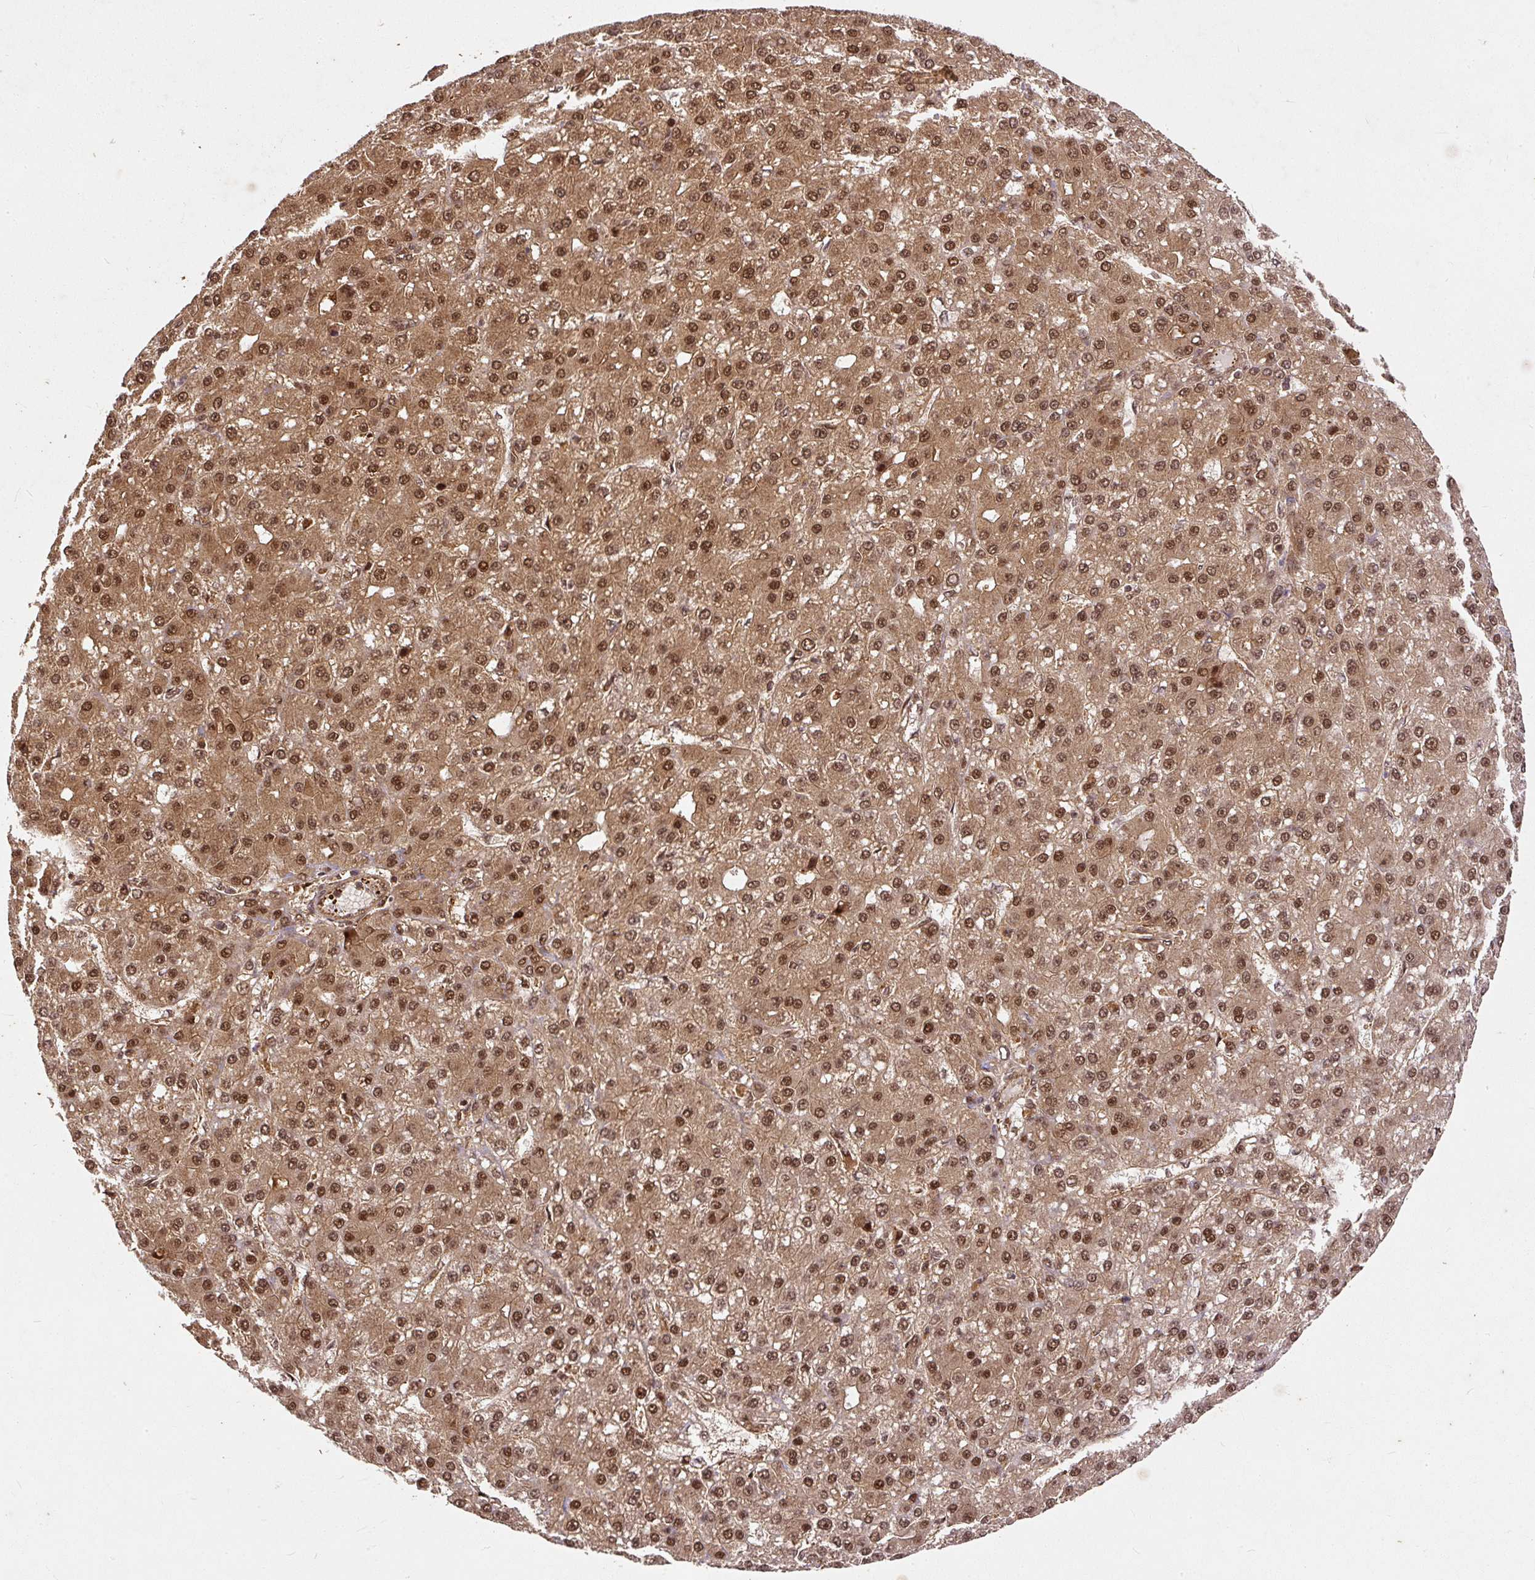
{"staining": {"intensity": "moderate", "quantity": ">75%", "location": "cytoplasmic/membranous,nuclear"}, "tissue": "liver cancer", "cell_type": "Tumor cells", "image_type": "cancer", "snomed": [{"axis": "morphology", "description": "Carcinoma, Hepatocellular, NOS"}, {"axis": "topography", "description": "Liver"}], "caption": "Immunohistochemical staining of human liver cancer demonstrates moderate cytoplasmic/membranous and nuclear protein staining in about >75% of tumor cells. The protein is stained brown, and the nuclei are stained in blue (DAB IHC with brightfield microscopy, high magnification).", "gene": "PSMD1", "patient": {"sex": "male", "age": 67}}